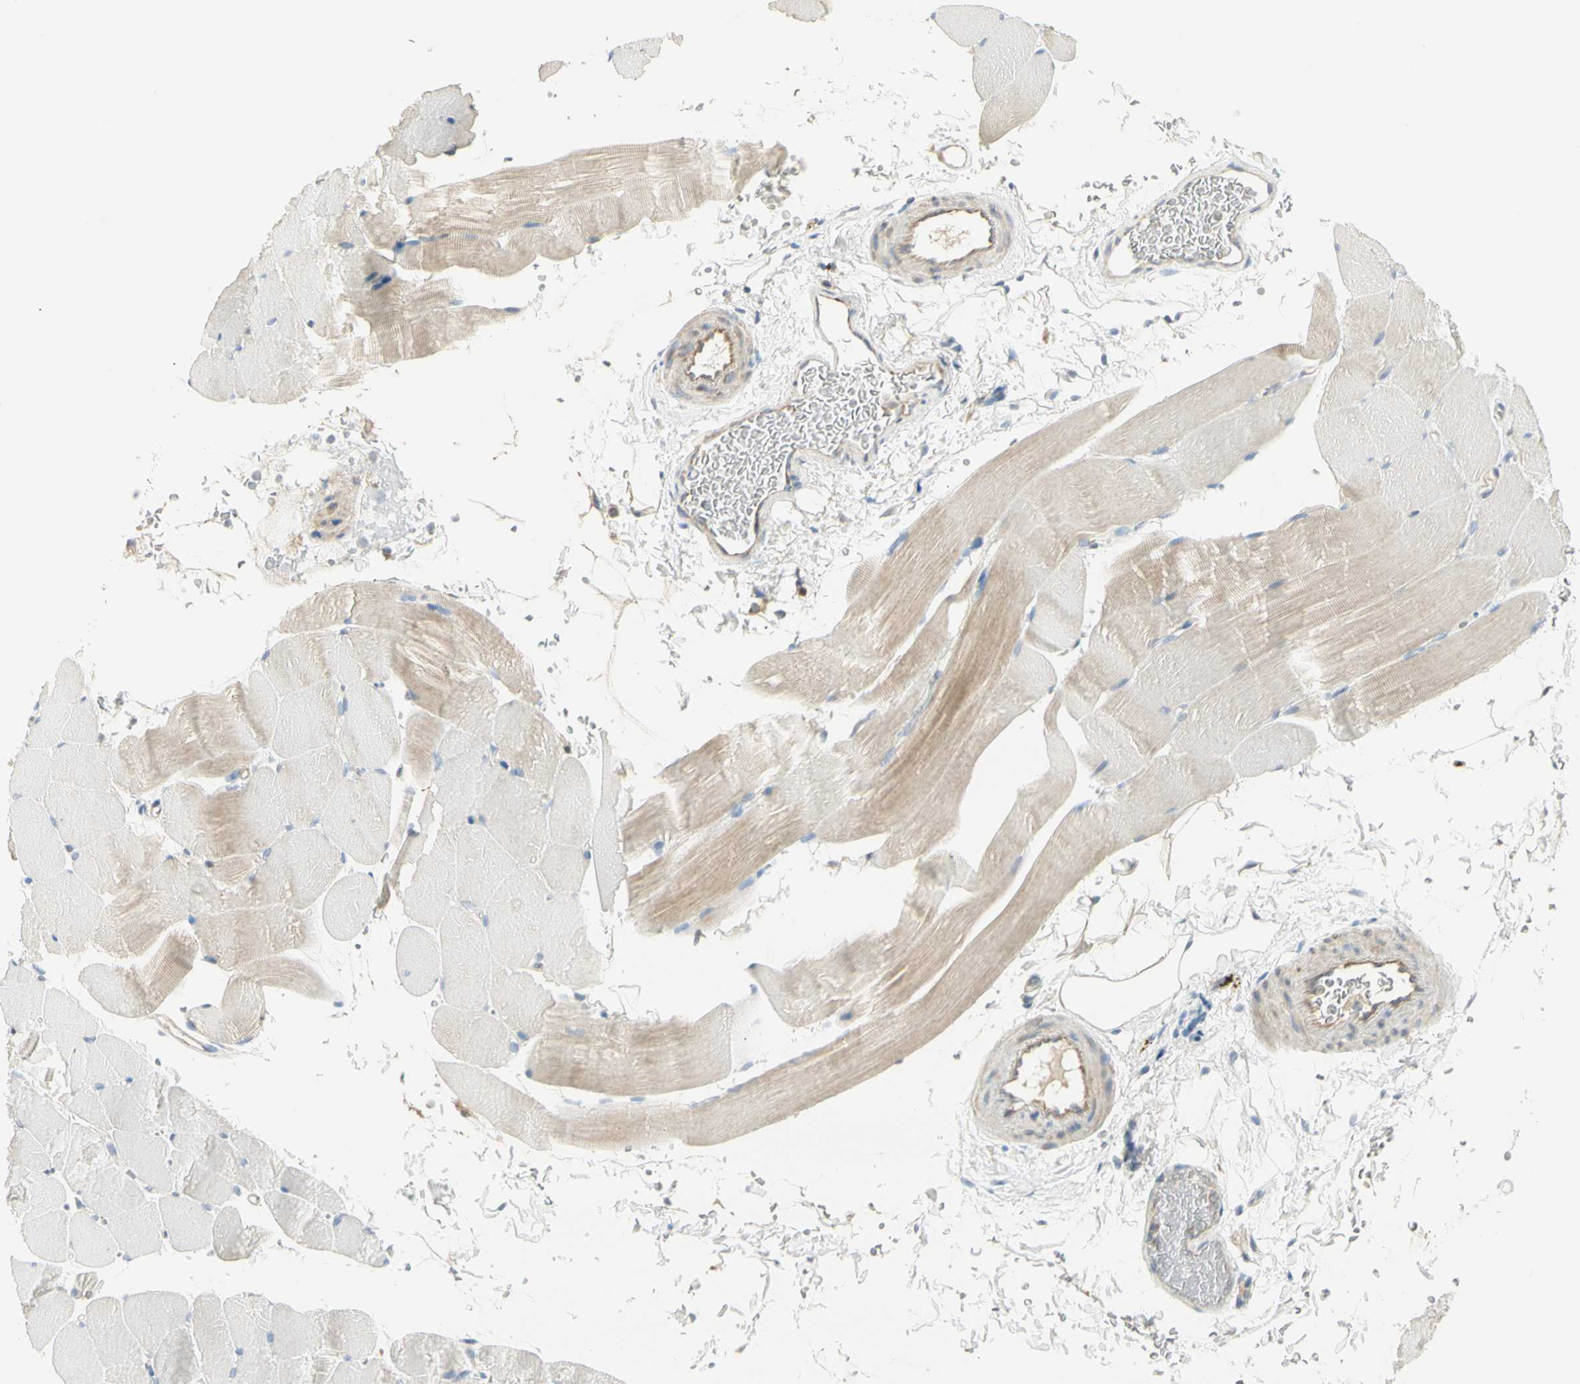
{"staining": {"intensity": "negative", "quantity": "none", "location": "none"}, "tissue": "skeletal muscle", "cell_type": "Myocytes", "image_type": "normal", "snomed": [{"axis": "morphology", "description": "Normal tissue, NOS"}, {"axis": "topography", "description": "Skeletal muscle"}, {"axis": "topography", "description": "Parathyroid gland"}], "caption": "A high-resolution micrograph shows immunohistochemistry staining of benign skeletal muscle, which demonstrates no significant positivity in myocytes. Brightfield microscopy of immunohistochemistry stained with DAB (3,3'-diaminobenzidine) (brown) and hematoxylin (blue), captured at high magnification.", "gene": "TNFSF11", "patient": {"sex": "female", "age": 37}}